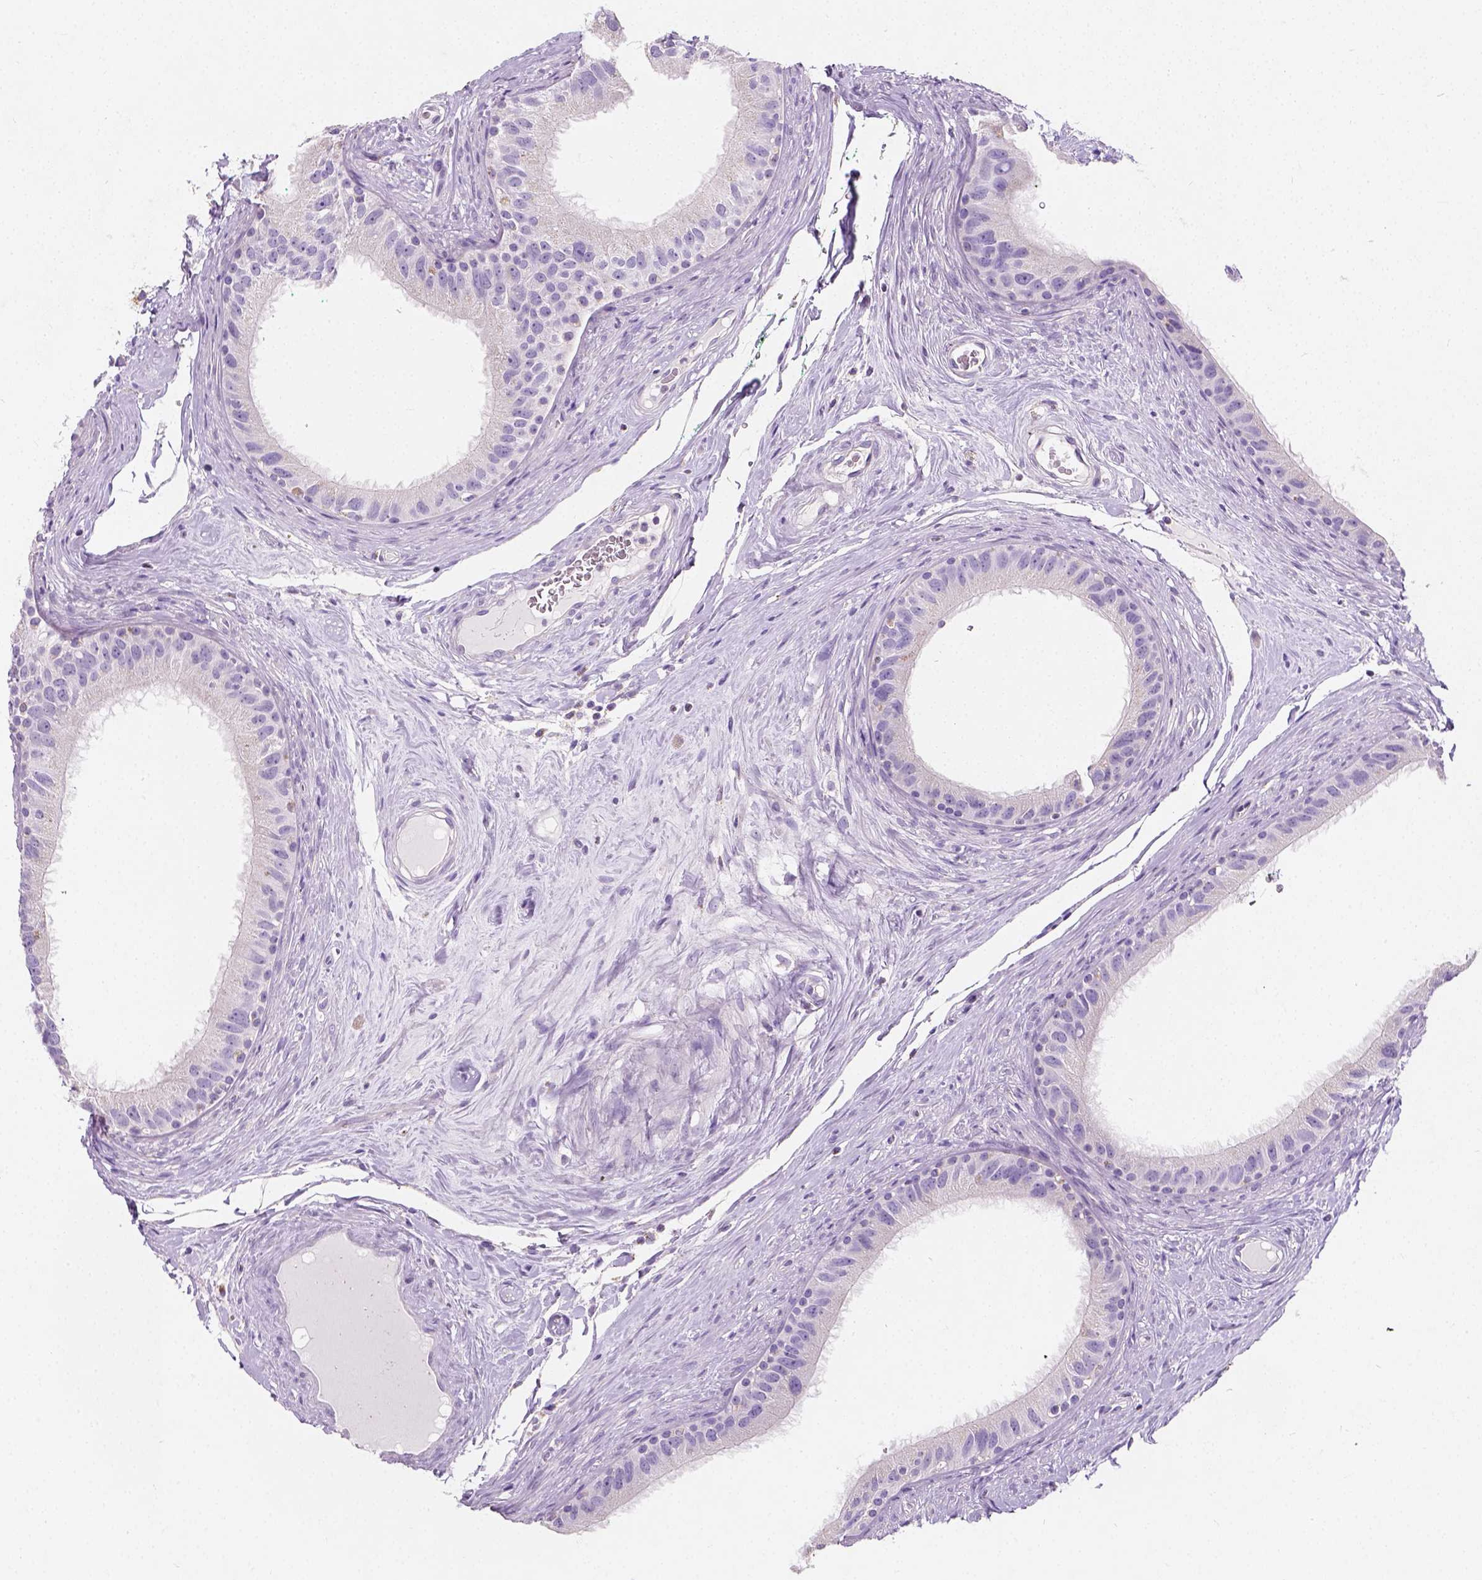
{"staining": {"intensity": "negative", "quantity": "none", "location": "none"}, "tissue": "epididymis", "cell_type": "Glandular cells", "image_type": "normal", "snomed": [{"axis": "morphology", "description": "Normal tissue, NOS"}, {"axis": "topography", "description": "Epididymis"}], "caption": "The photomicrograph demonstrates no staining of glandular cells in normal epididymis. (DAB (3,3'-diaminobenzidine) IHC, high magnification).", "gene": "CHODL", "patient": {"sex": "male", "age": 59}}